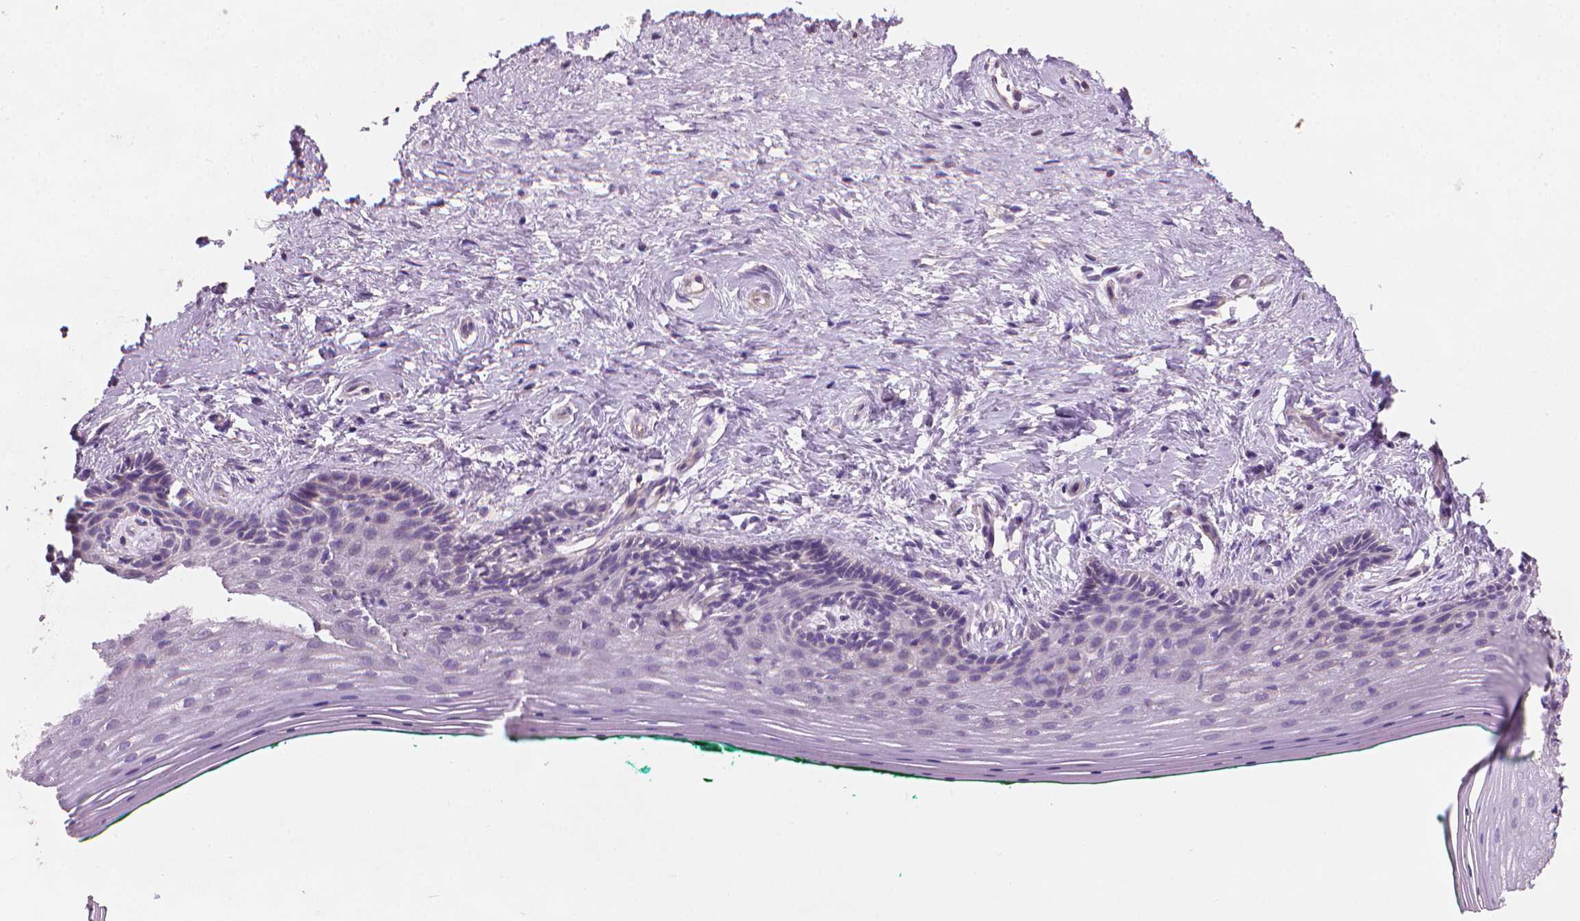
{"staining": {"intensity": "negative", "quantity": "none", "location": "none"}, "tissue": "vagina", "cell_type": "Squamous epithelial cells", "image_type": "normal", "snomed": [{"axis": "morphology", "description": "Normal tissue, NOS"}, {"axis": "topography", "description": "Vagina"}], "caption": "This is an immunohistochemistry (IHC) micrograph of benign human vagina. There is no staining in squamous epithelial cells.", "gene": "TTC29", "patient": {"sex": "female", "age": 45}}